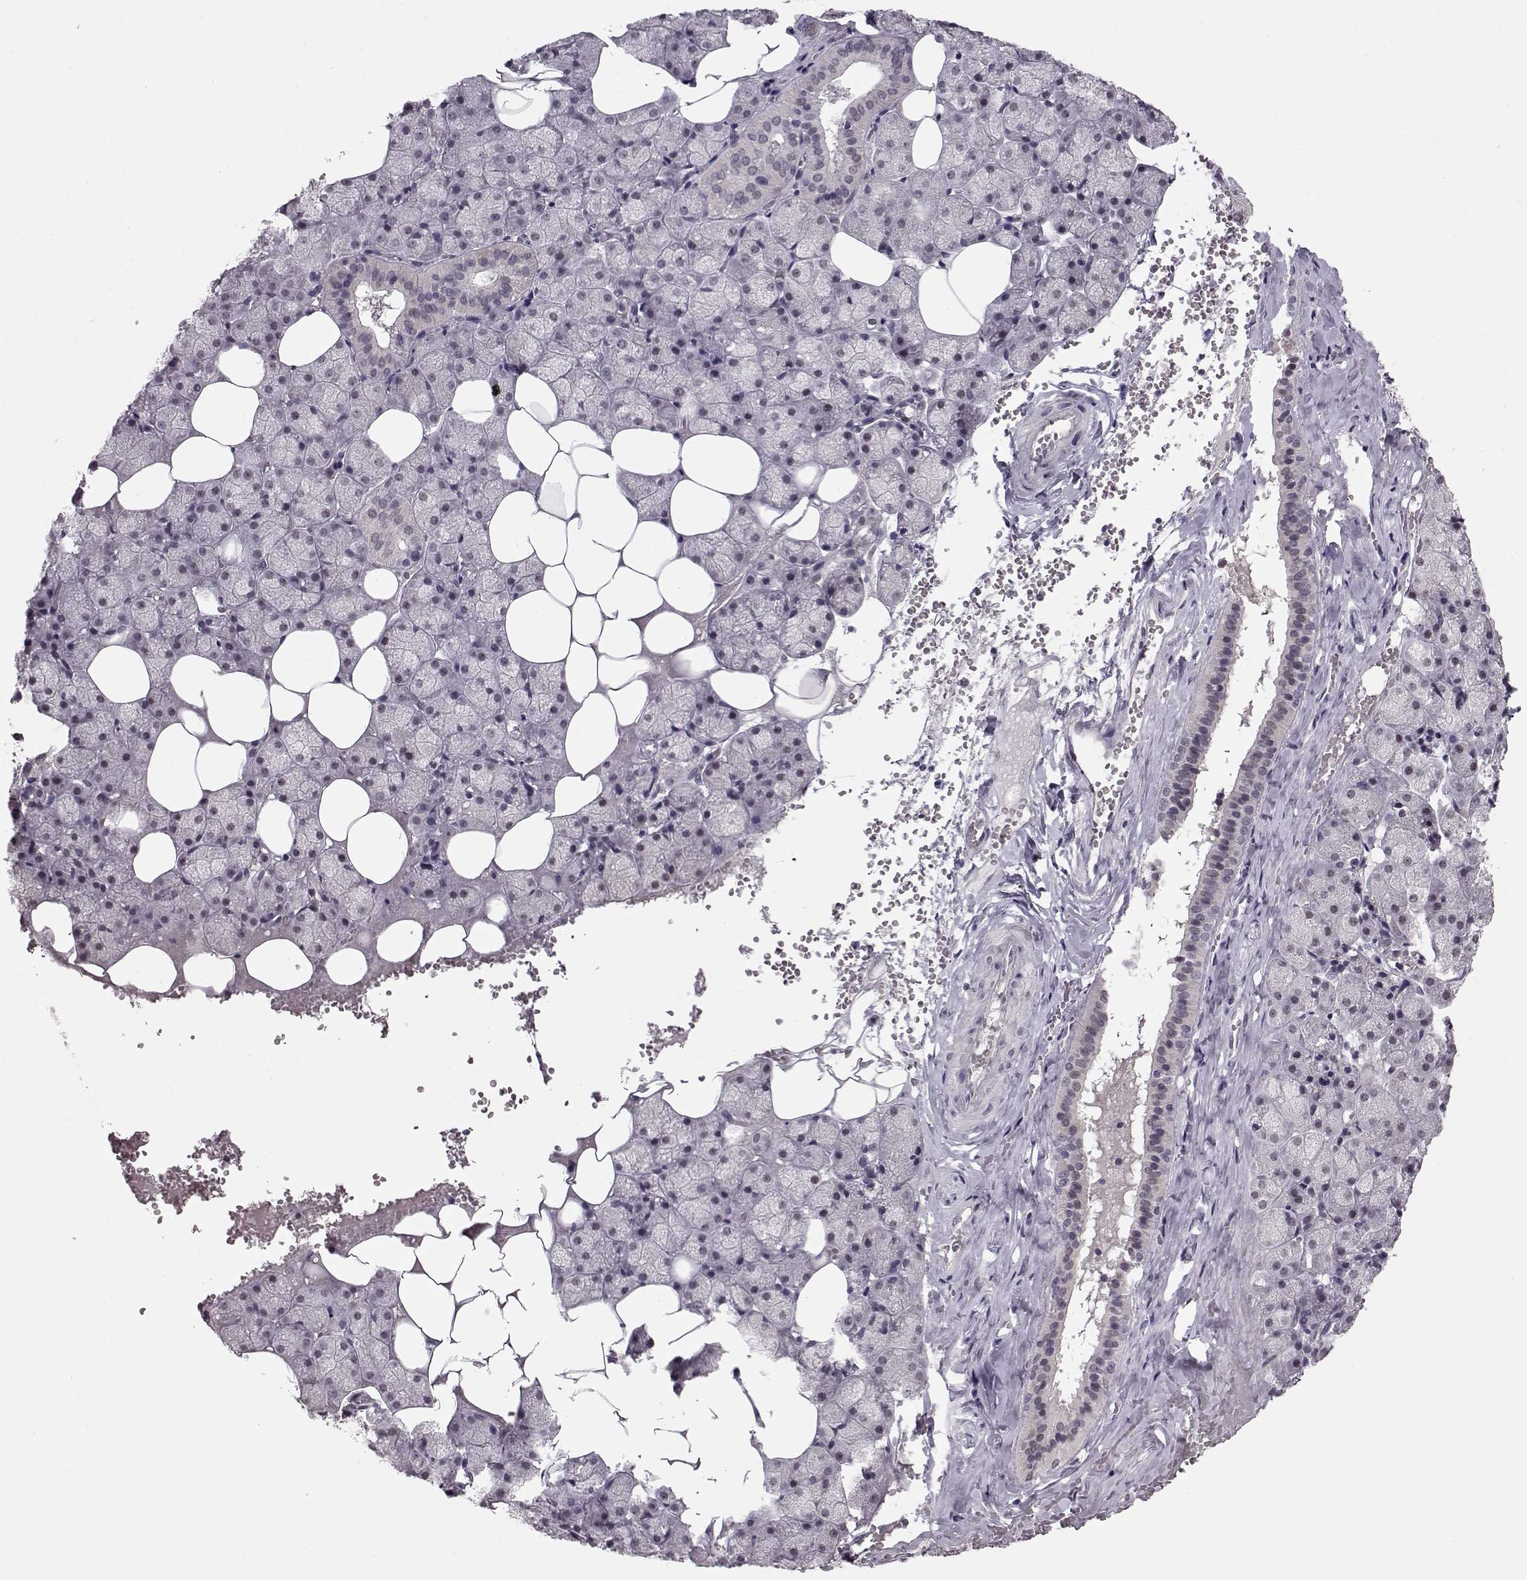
{"staining": {"intensity": "negative", "quantity": "none", "location": "none"}, "tissue": "salivary gland", "cell_type": "Glandular cells", "image_type": "normal", "snomed": [{"axis": "morphology", "description": "Normal tissue, NOS"}, {"axis": "topography", "description": "Salivary gland"}], "caption": "IHC of unremarkable human salivary gland displays no positivity in glandular cells.", "gene": "PCP4", "patient": {"sex": "male", "age": 38}}